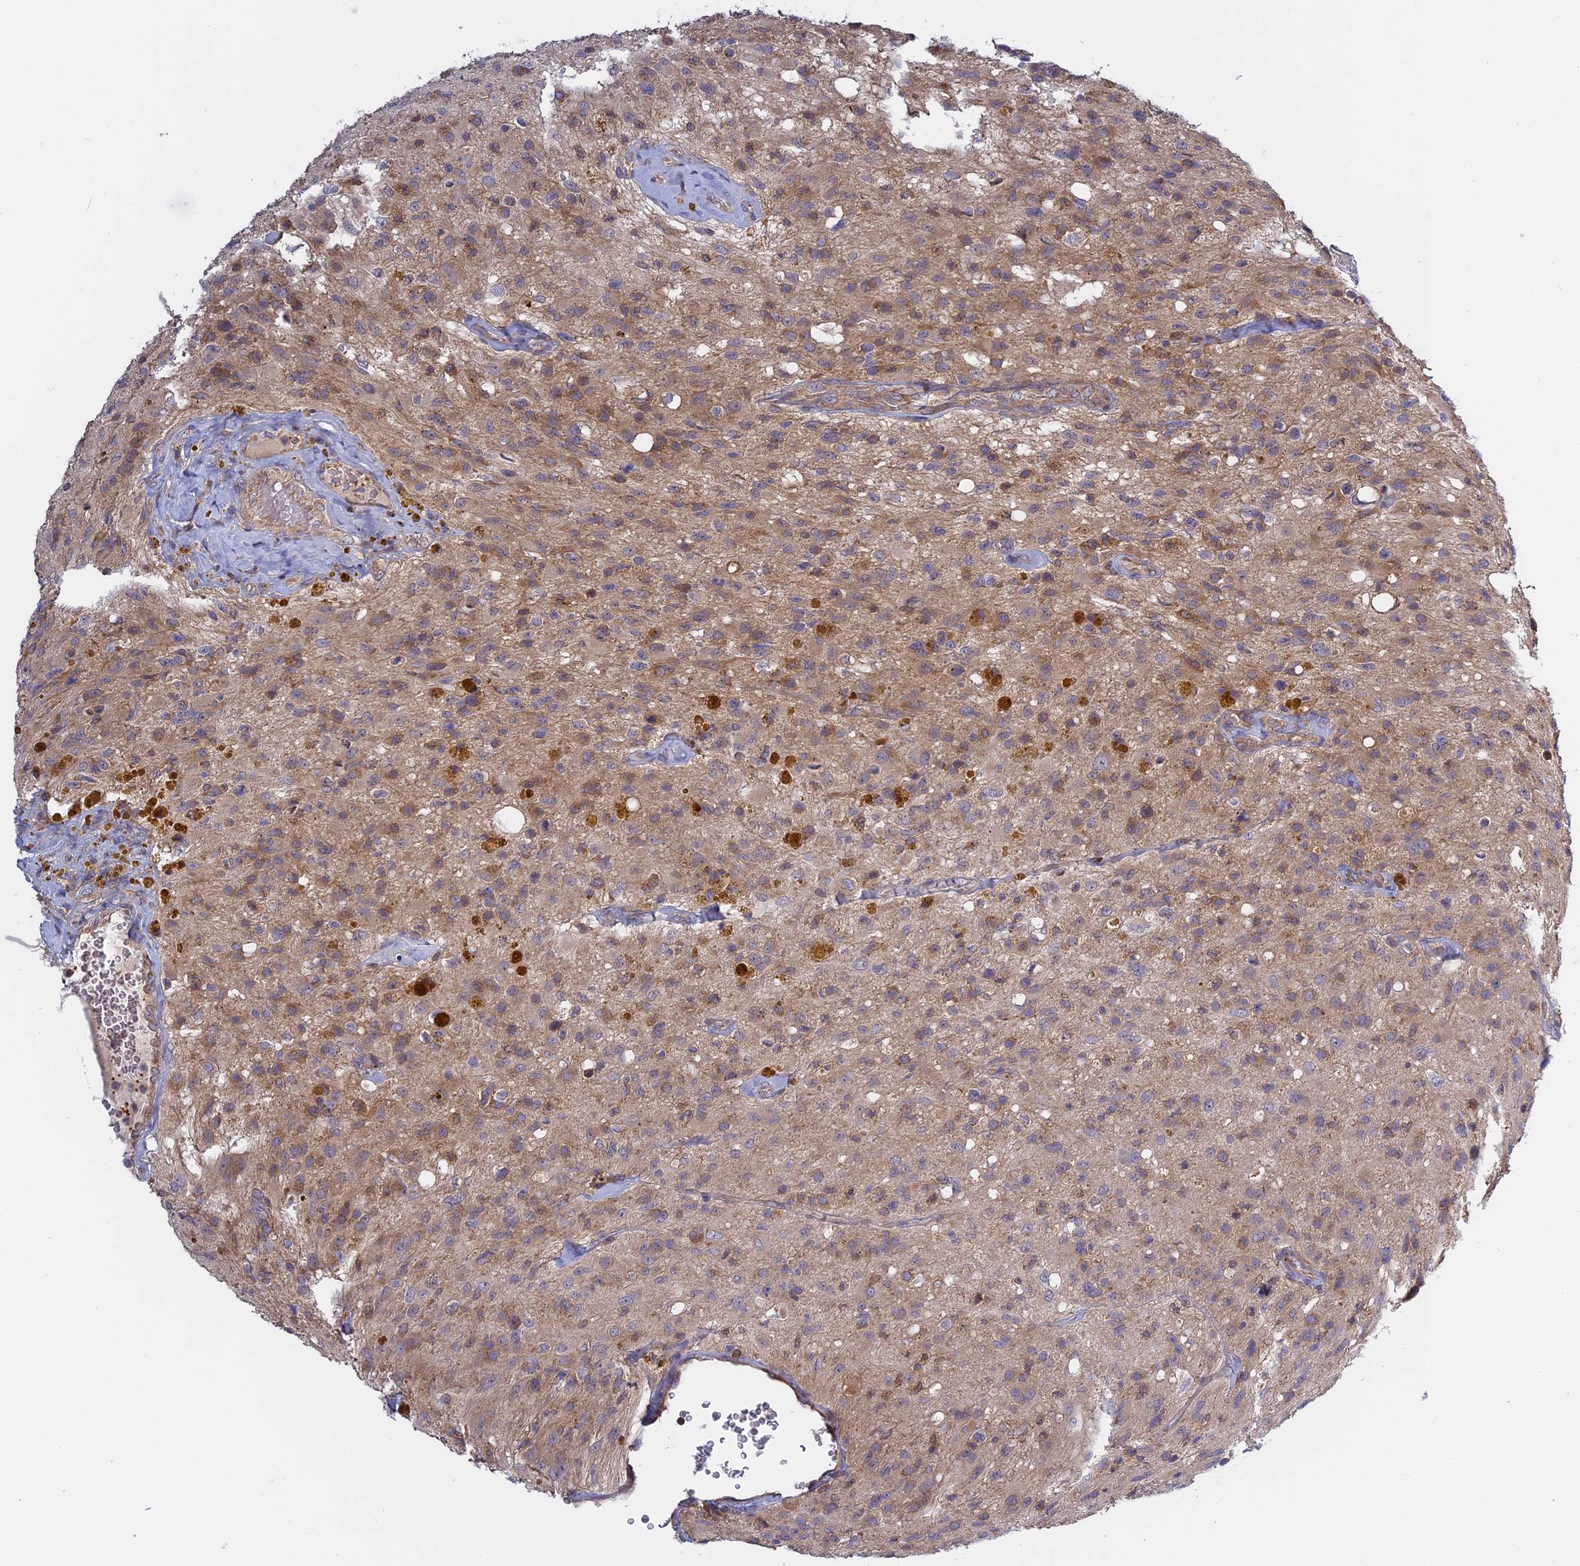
{"staining": {"intensity": "weak", "quantity": "25%-75%", "location": "cytoplasmic/membranous"}, "tissue": "glioma", "cell_type": "Tumor cells", "image_type": "cancer", "snomed": [{"axis": "morphology", "description": "Glioma, malignant, High grade"}, {"axis": "topography", "description": "Brain"}], "caption": "Weak cytoplasmic/membranous protein expression is present in approximately 25%-75% of tumor cells in malignant high-grade glioma.", "gene": "IL21R", "patient": {"sex": "male", "age": 69}}